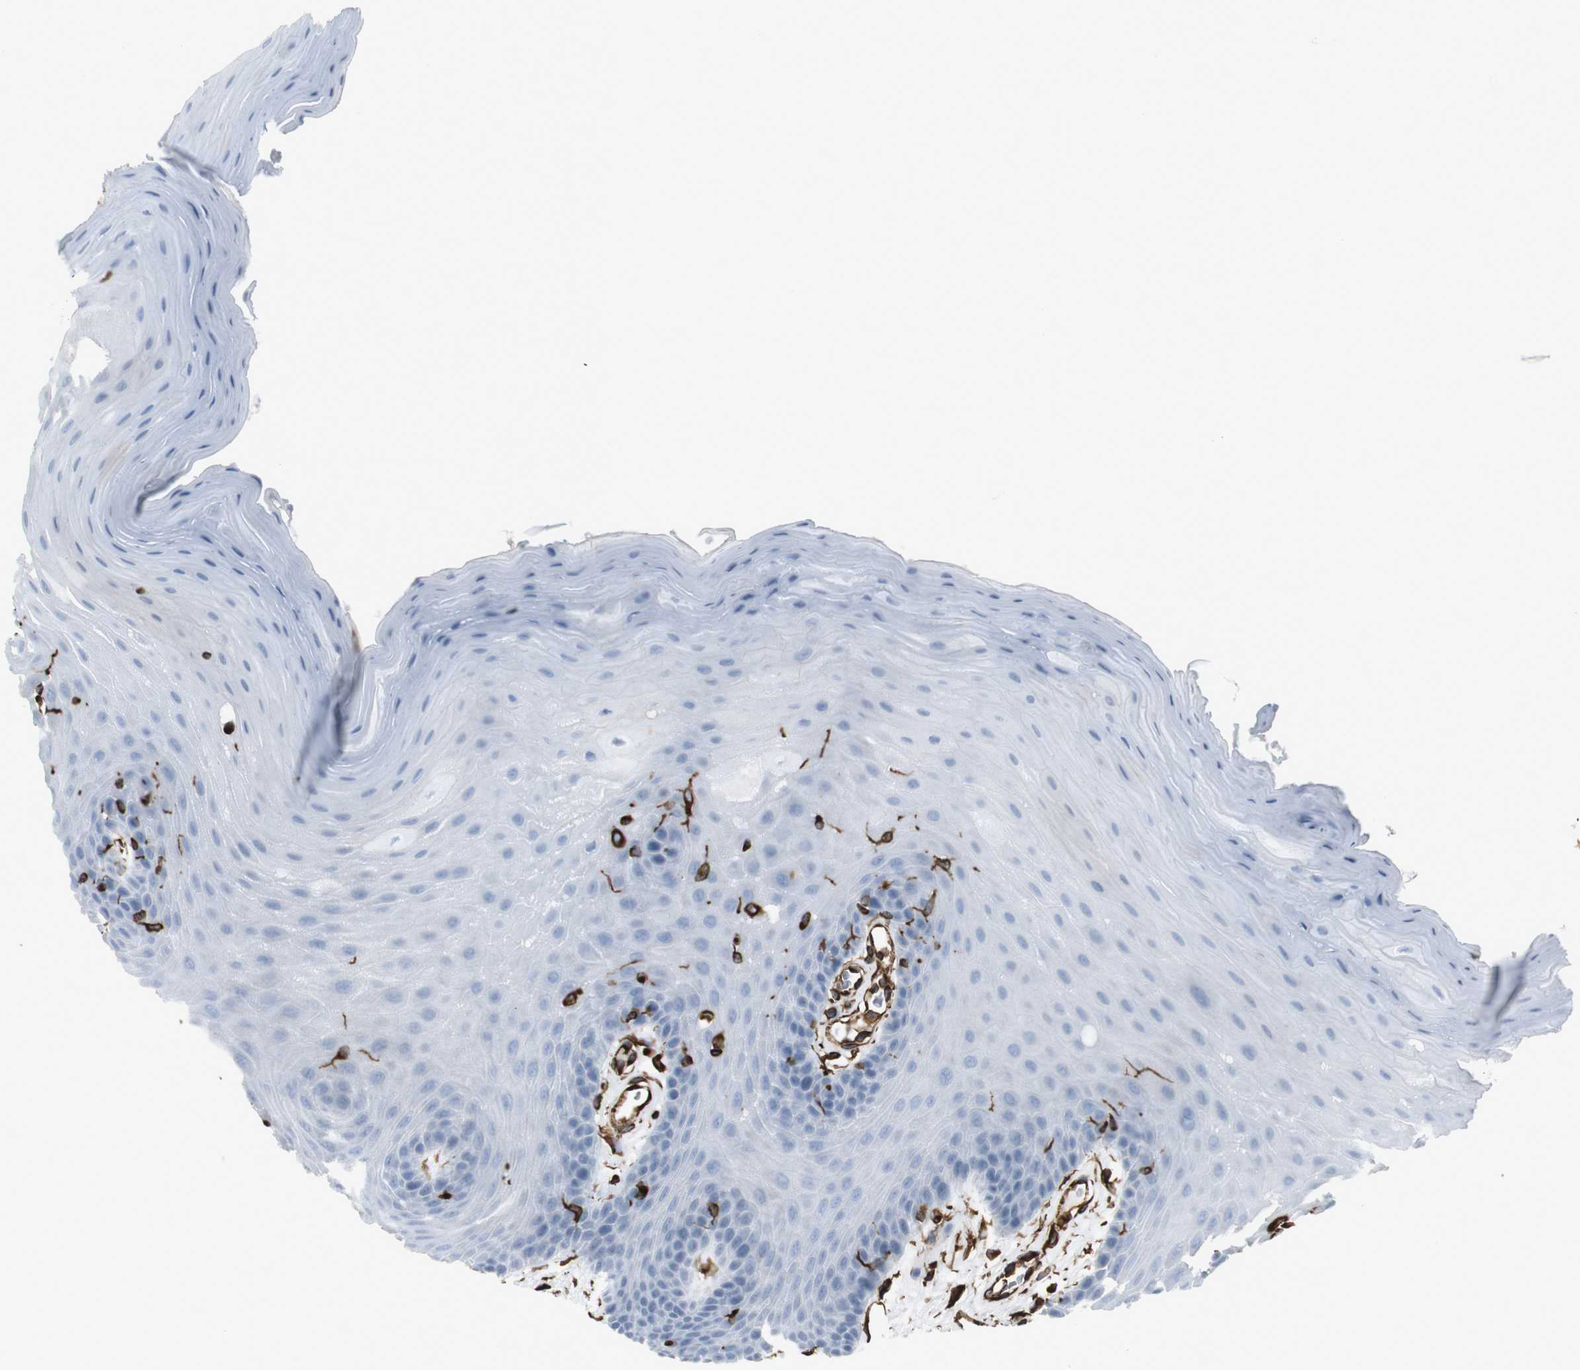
{"staining": {"intensity": "negative", "quantity": "none", "location": "none"}, "tissue": "oral mucosa", "cell_type": "Squamous epithelial cells", "image_type": "normal", "snomed": [{"axis": "morphology", "description": "Normal tissue, NOS"}, {"axis": "morphology", "description": "Squamous cell carcinoma, NOS"}, {"axis": "topography", "description": "Skeletal muscle"}, {"axis": "topography", "description": "Adipose tissue"}, {"axis": "topography", "description": "Vascular tissue"}, {"axis": "topography", "description": "Oral tissue"}, {"axis": "topography", "description": "Peripheral nerve tissue"}, {"axis": "topography", "description": "Head-Neck"}], "caption": "This histopathology image is of unremarkable oral mucosa stained with immunohistochemistry to label a protein in brown with the nuclei are counter-stained blue. There is no positivity in squamous epithelial cells. Brightfield microscopy of IHC stained with DAB (3,3'-diaminobenzidine) (brown) and hematoxylin (blue), captured at high magnification.", "gene": "ZDHHC6", "patient": {"sex": "male", "age": 71}}